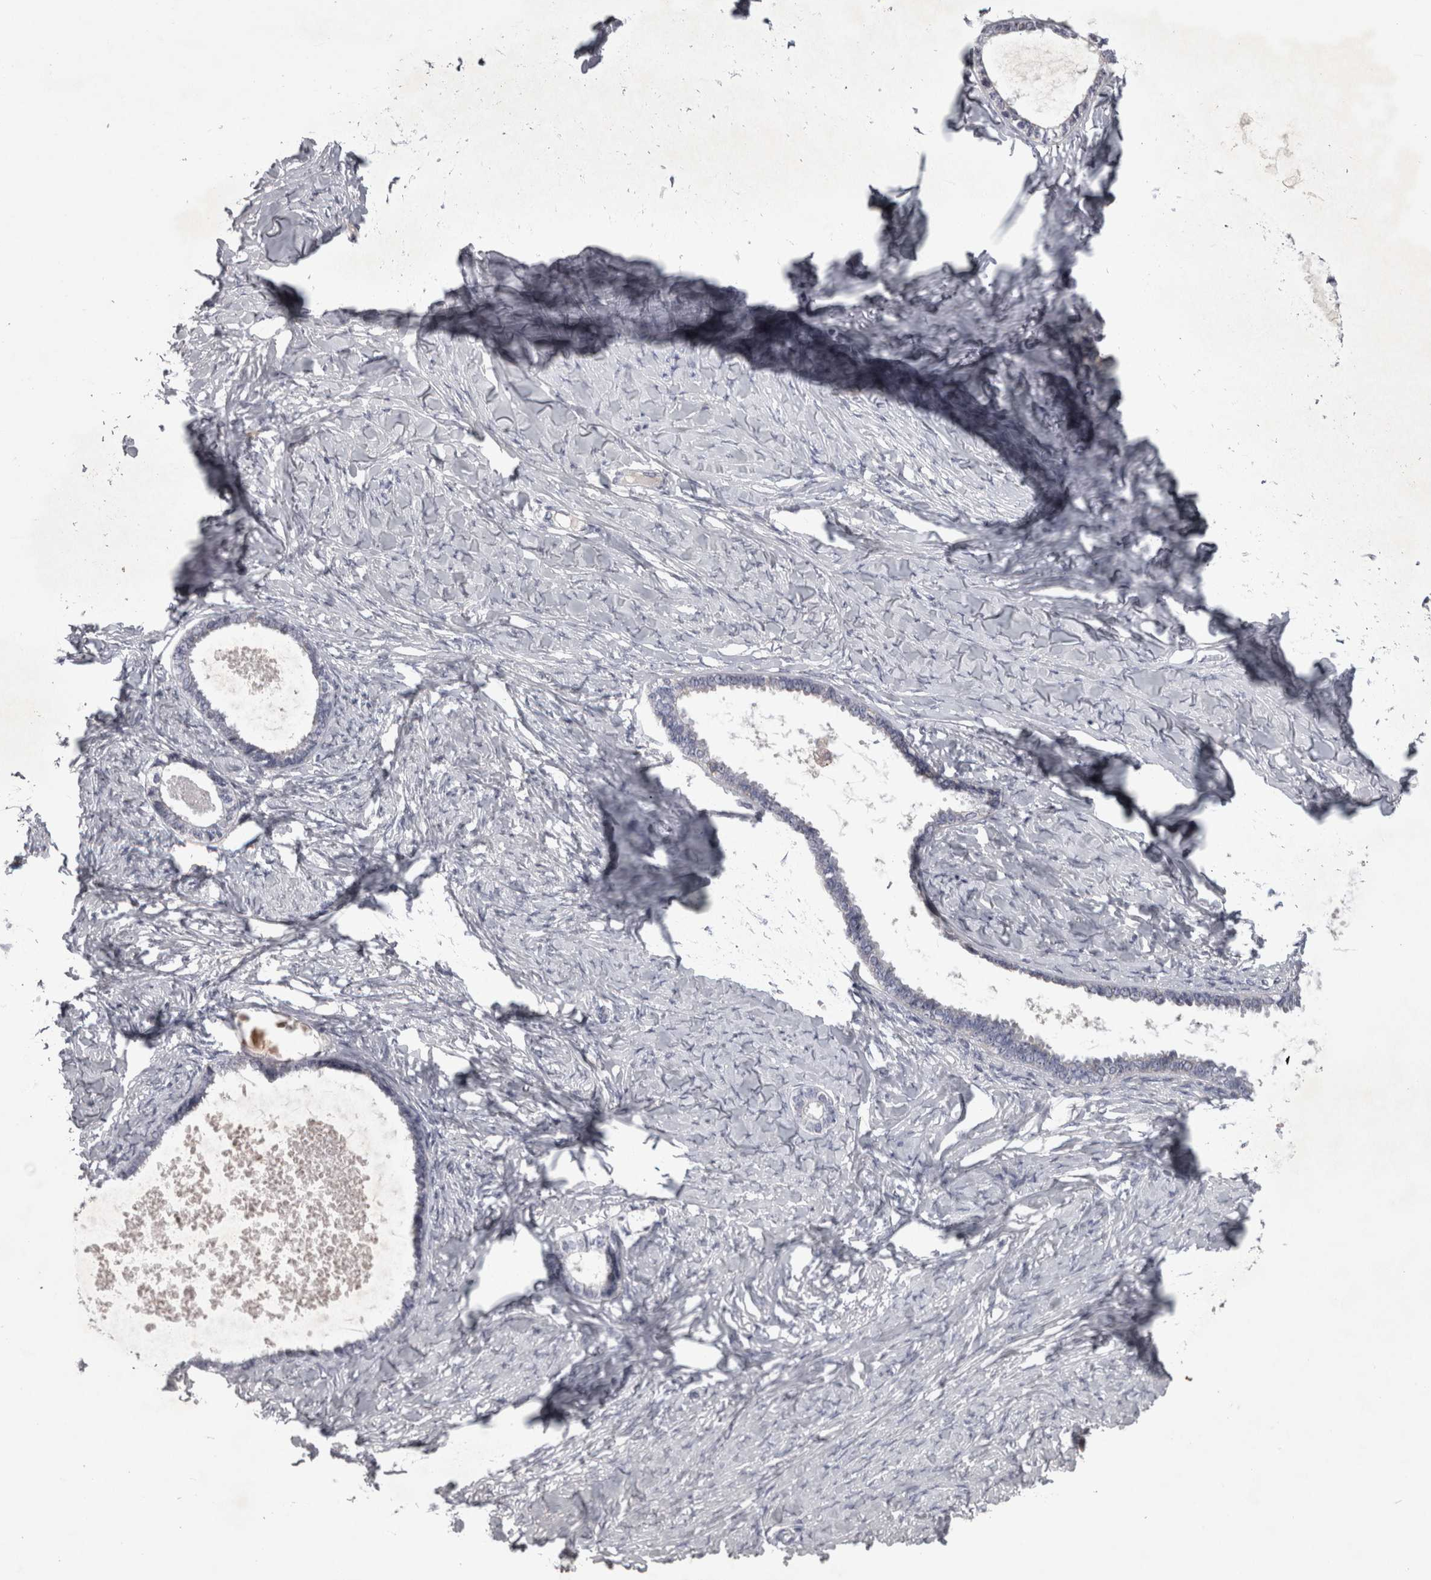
{"staining": {"intensity": "negative", "quantity": "none", "location": "none"}, "tissue": "ovarian cancer", "cell_type": "Tumor cells", "image_type": "cancer", "snomed": [{"axis": "morphology", "description": "Cystadenocarcinoma, serous, NOS"}, {"axis": "topography", "description": "Ovary"}], "caption": "The photomicrograph reveals no staining of tumor cells in serous cystadenocarcinoma (ovarian).", "gene": "DBT", "patient": {"sex": "female", "age": 79}}